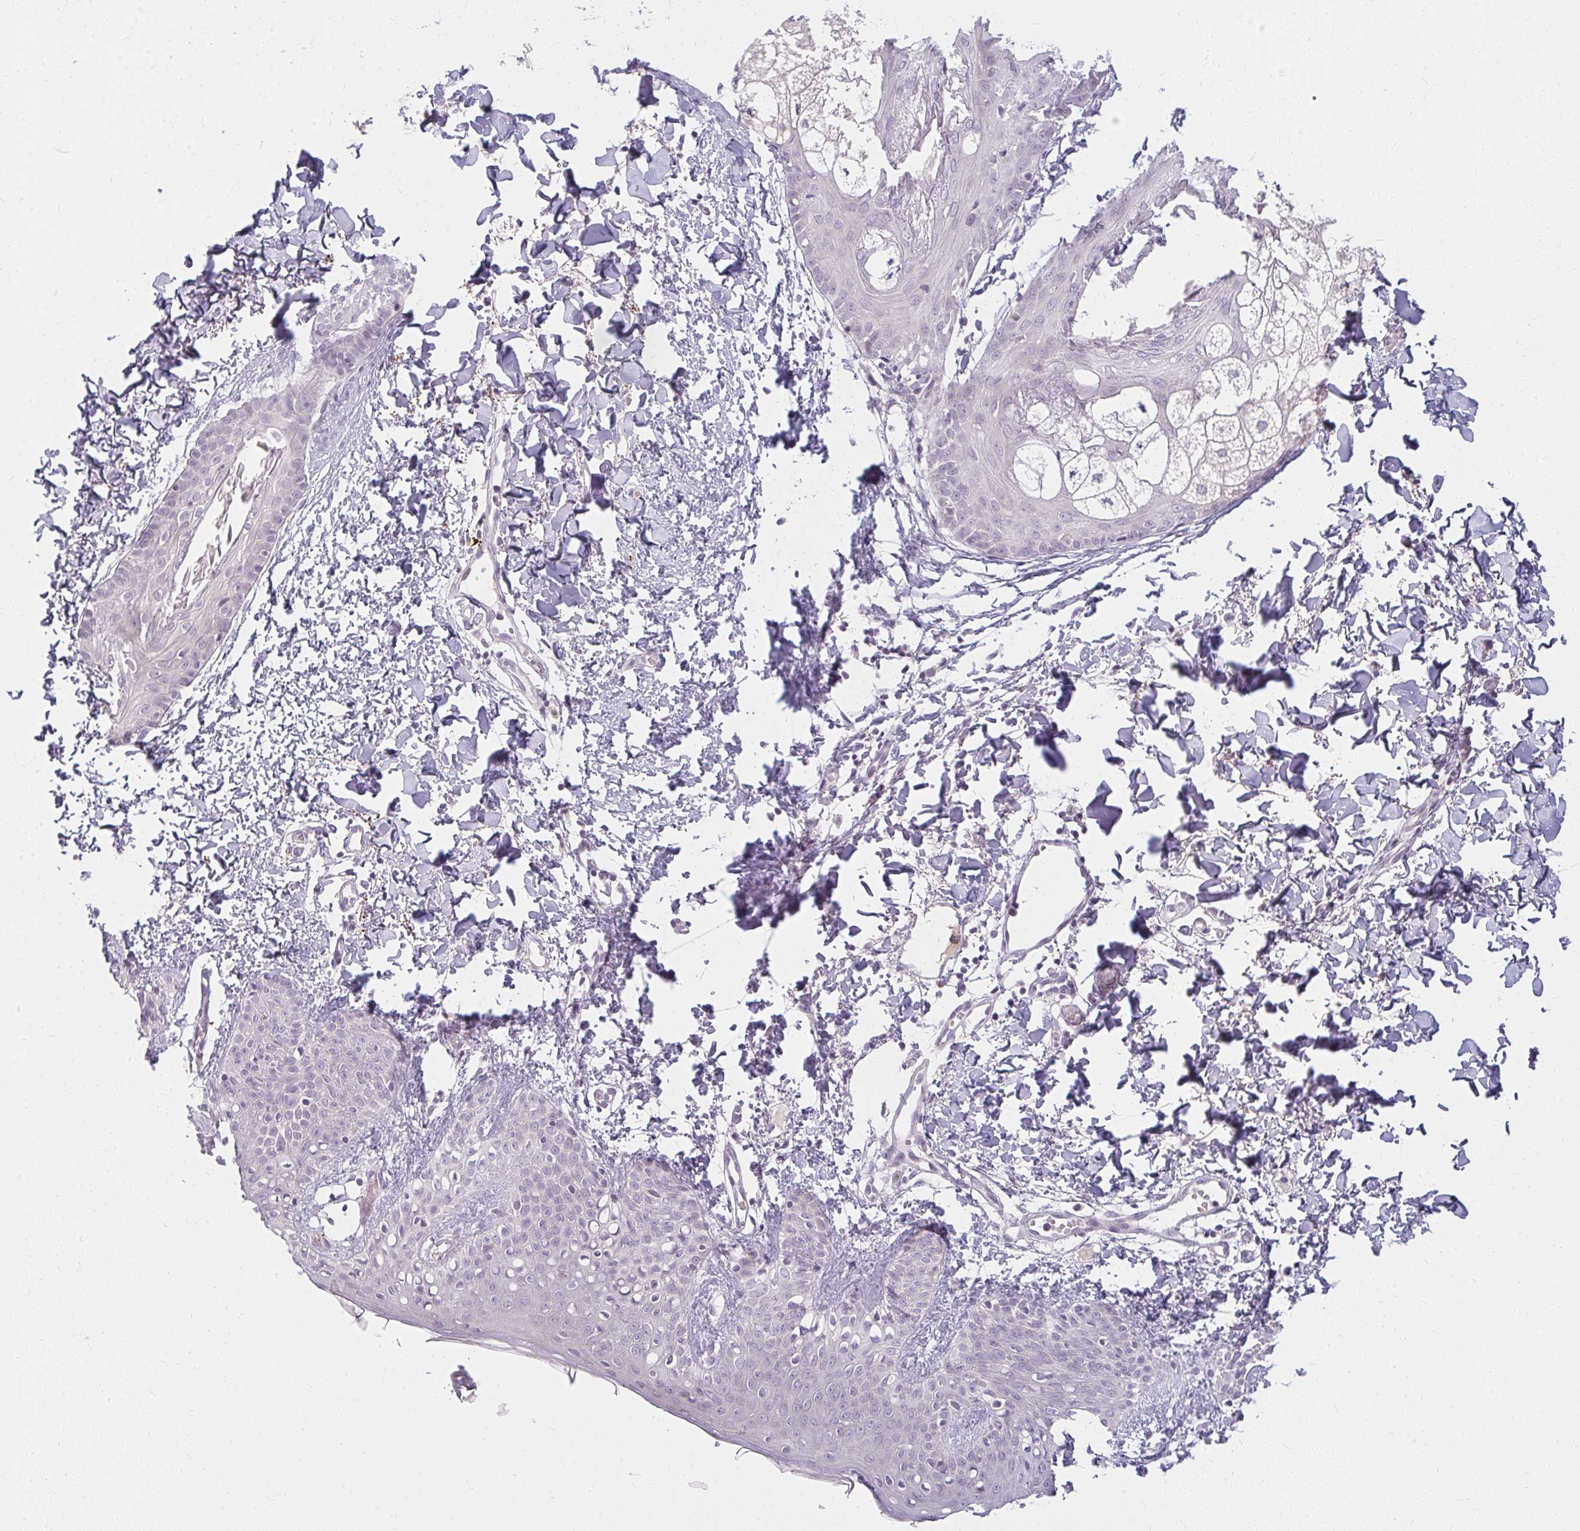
{"staining": {"intensity": "negative", "quantity": "none", "location": "none"}, "tissue": "skin", "cell_type": "Fibroblasts", "image_type": "normal", "snomed": [{"axis": "morphology", "description": "Normal tissue, NOS"}, {"axis": "topography", "description": "Skin"}], "caption": "Photomicrograph shows no significant protein positivity in fibroblasts of benign skin.", "gene": "ZFYVE26", "patient": {"sex": "male", "age": 16}}